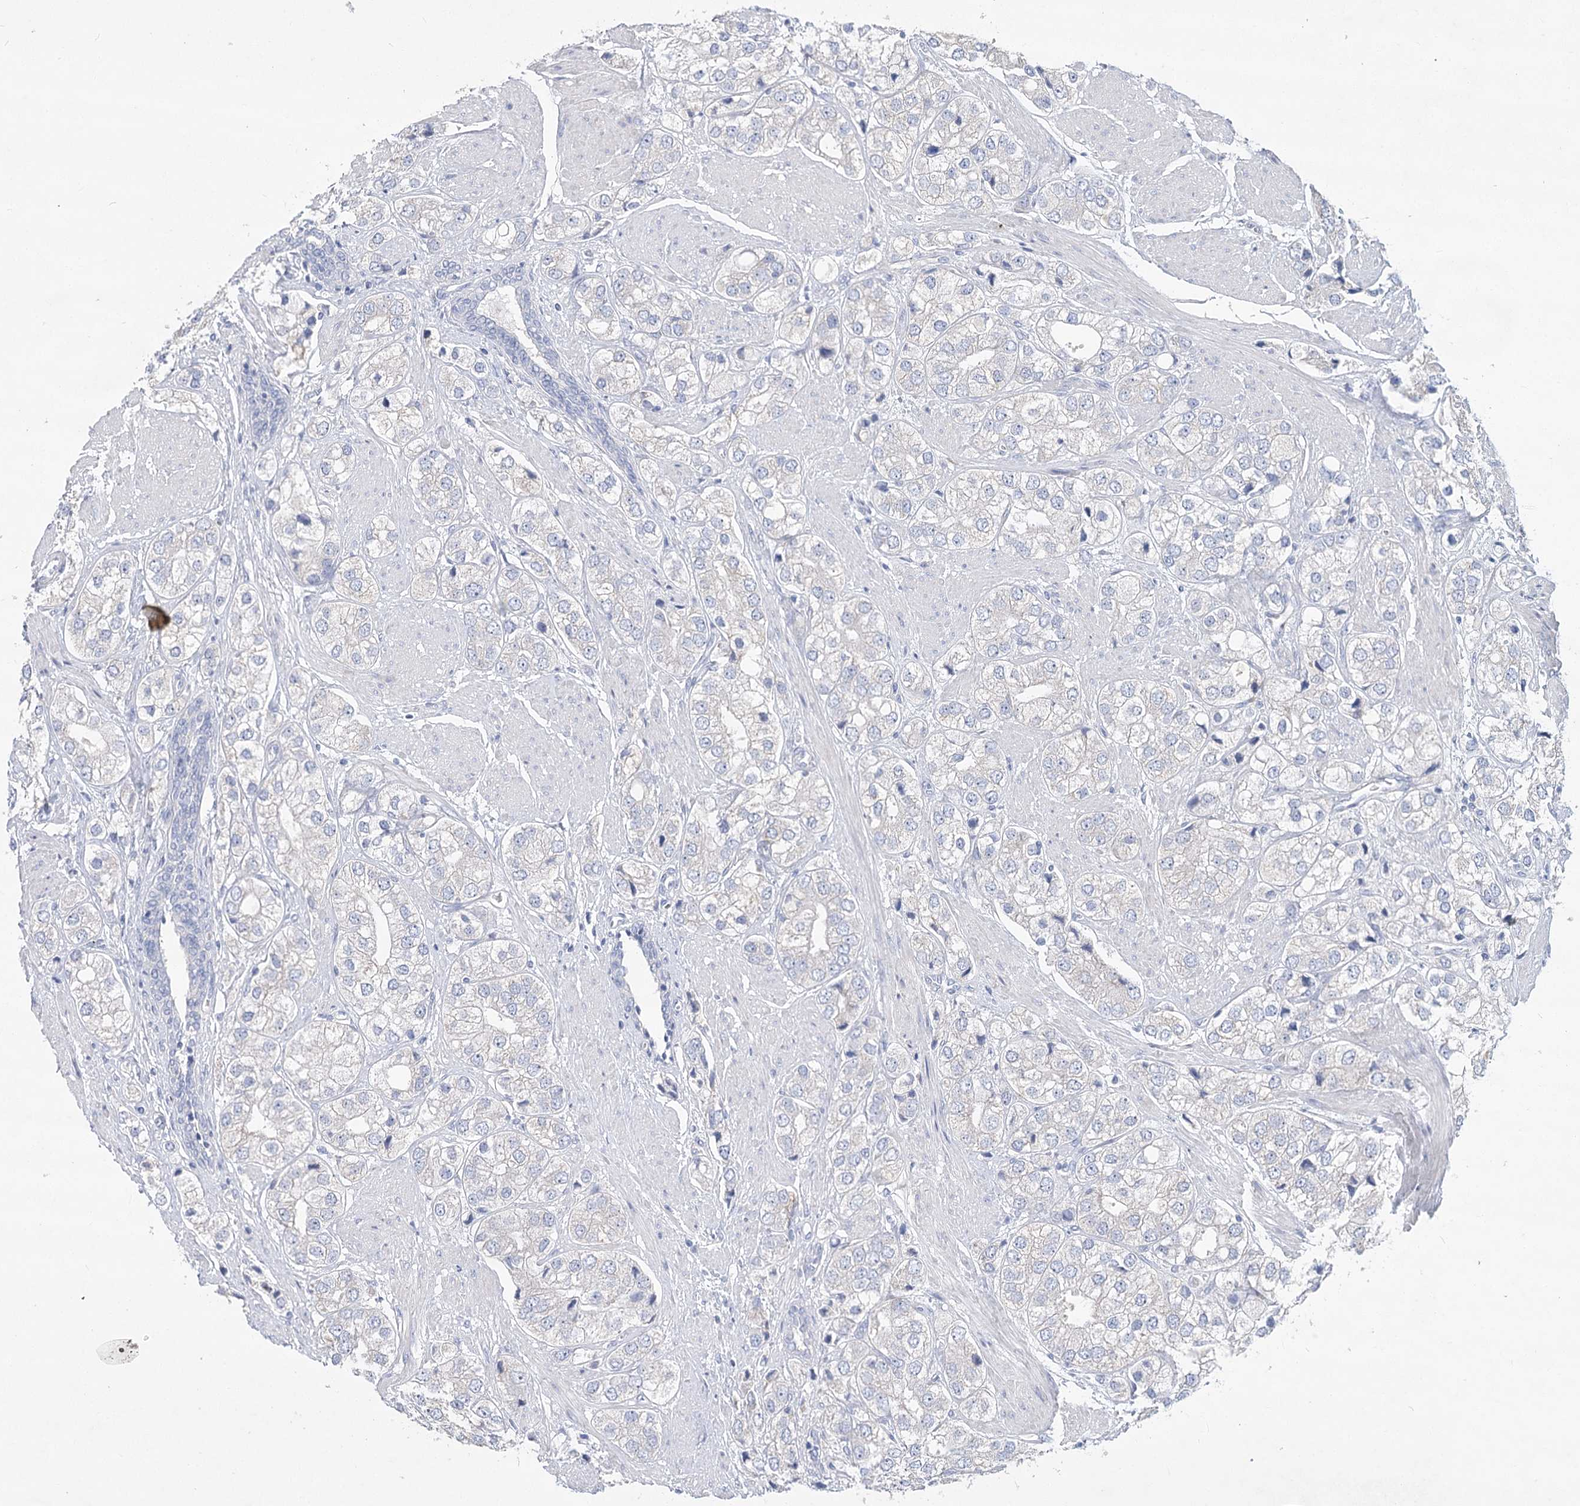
{"staining": {"intensity": "negative", "quantity": "none", "location": "none"}, "tissue": "prostate cancer", "cell_type": "Tumor cells", "image_type": "cancer", "snomed": [{"axis": "morphology", "description": "Adenocarcinoma, High grade"}, {"axis": "topography", "description": "Prostate"}], "caption": "This is an IHC histopathology image of human prostate cancer. There is no expression in tumor cells.", "gene": "SLC9A3", "patient": {"sex": "male", "age": 50}}